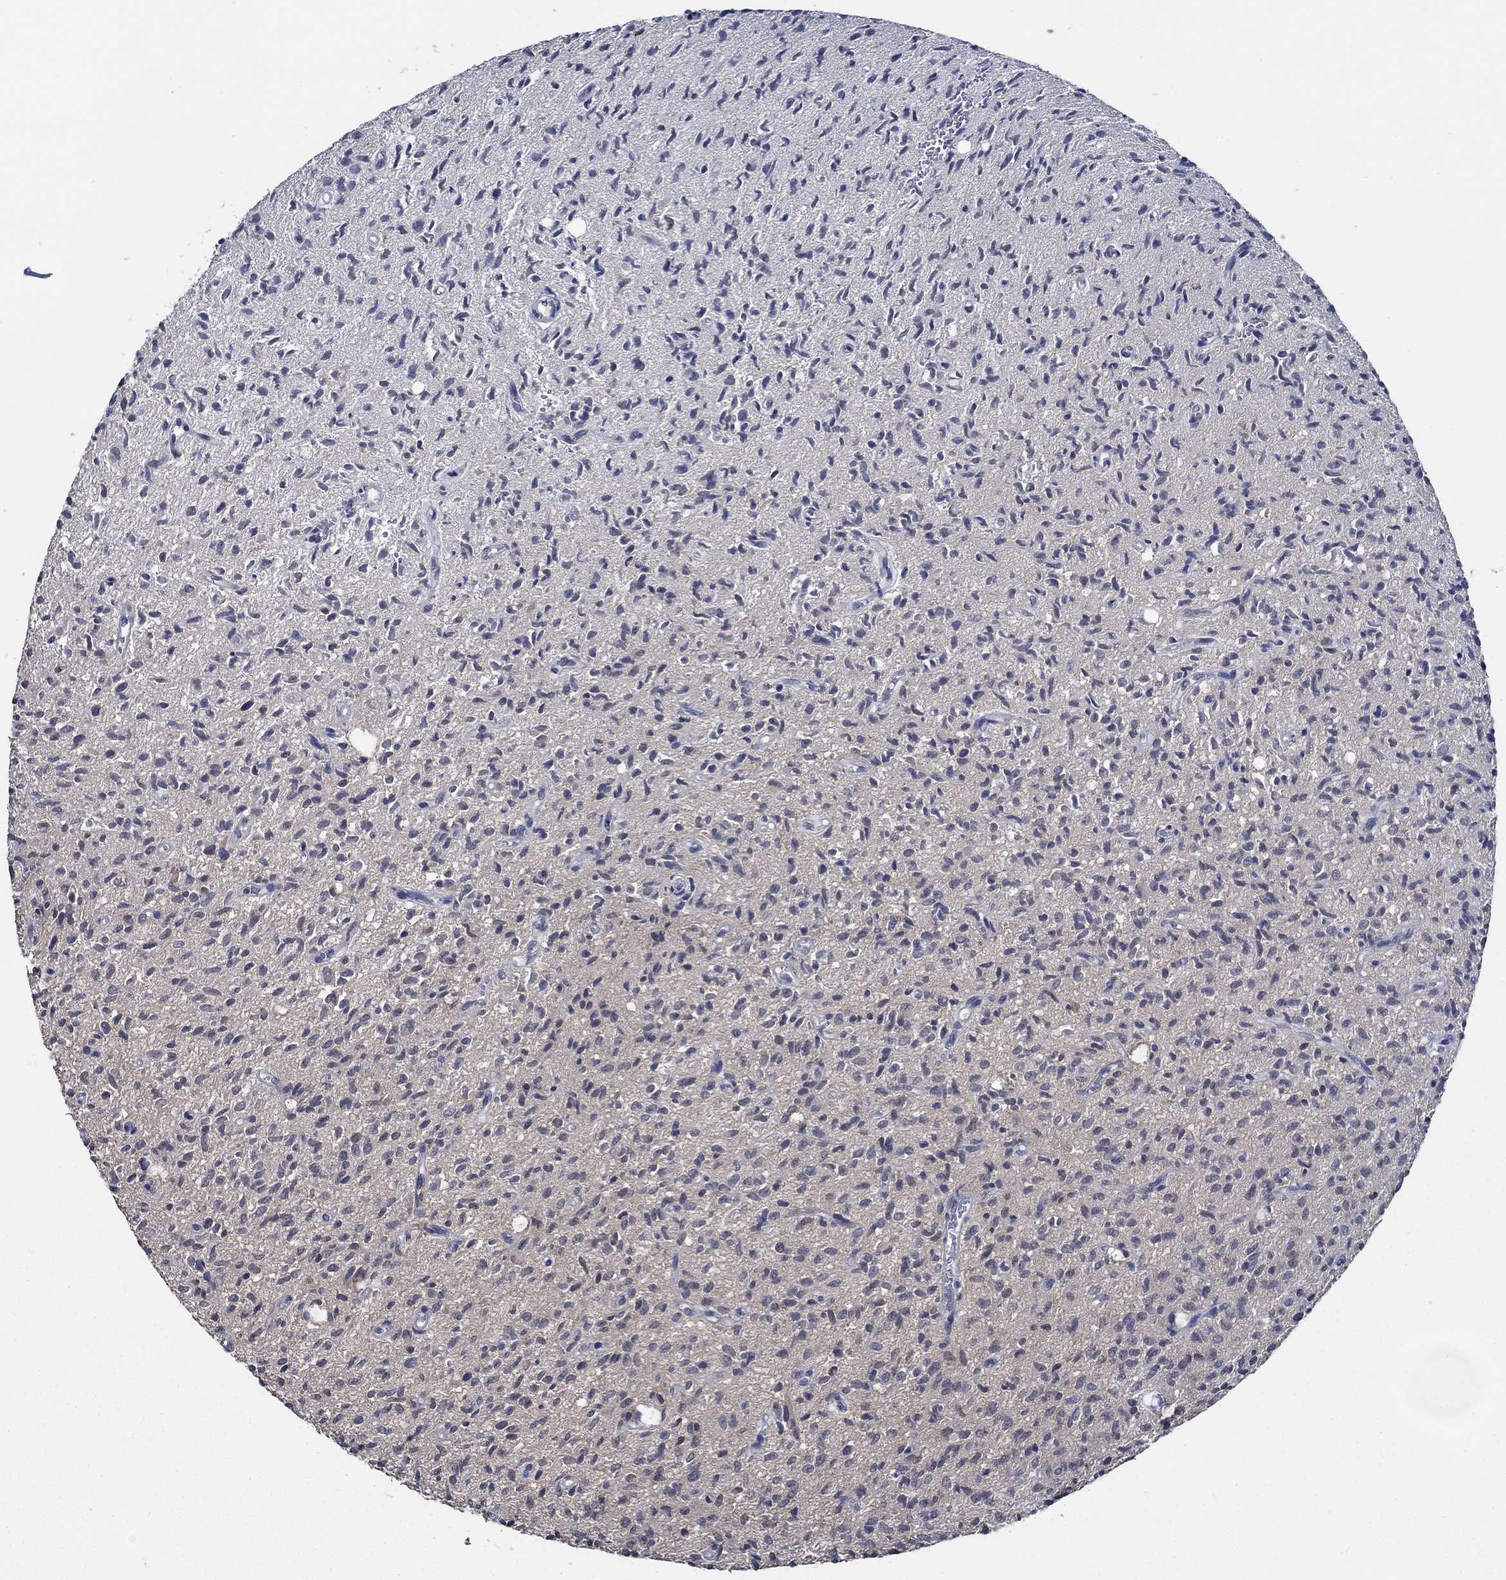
{"staining": {"intensity": "negative", "quantity": "none", "location": "none"}, "tissue": "glioma", "cell_type": "Tumor cells", "image_type": "cancer", "snomed": [{"axis": "morphology", "description": "Glioma, malignant, High grade"}, {"axis": "topography", "description": "Brain"}], "caption": "Tumor cells show no significant protein expression in glioma.", "gene": "DACT1", "patient": {"sex": "male", "age": 64}}